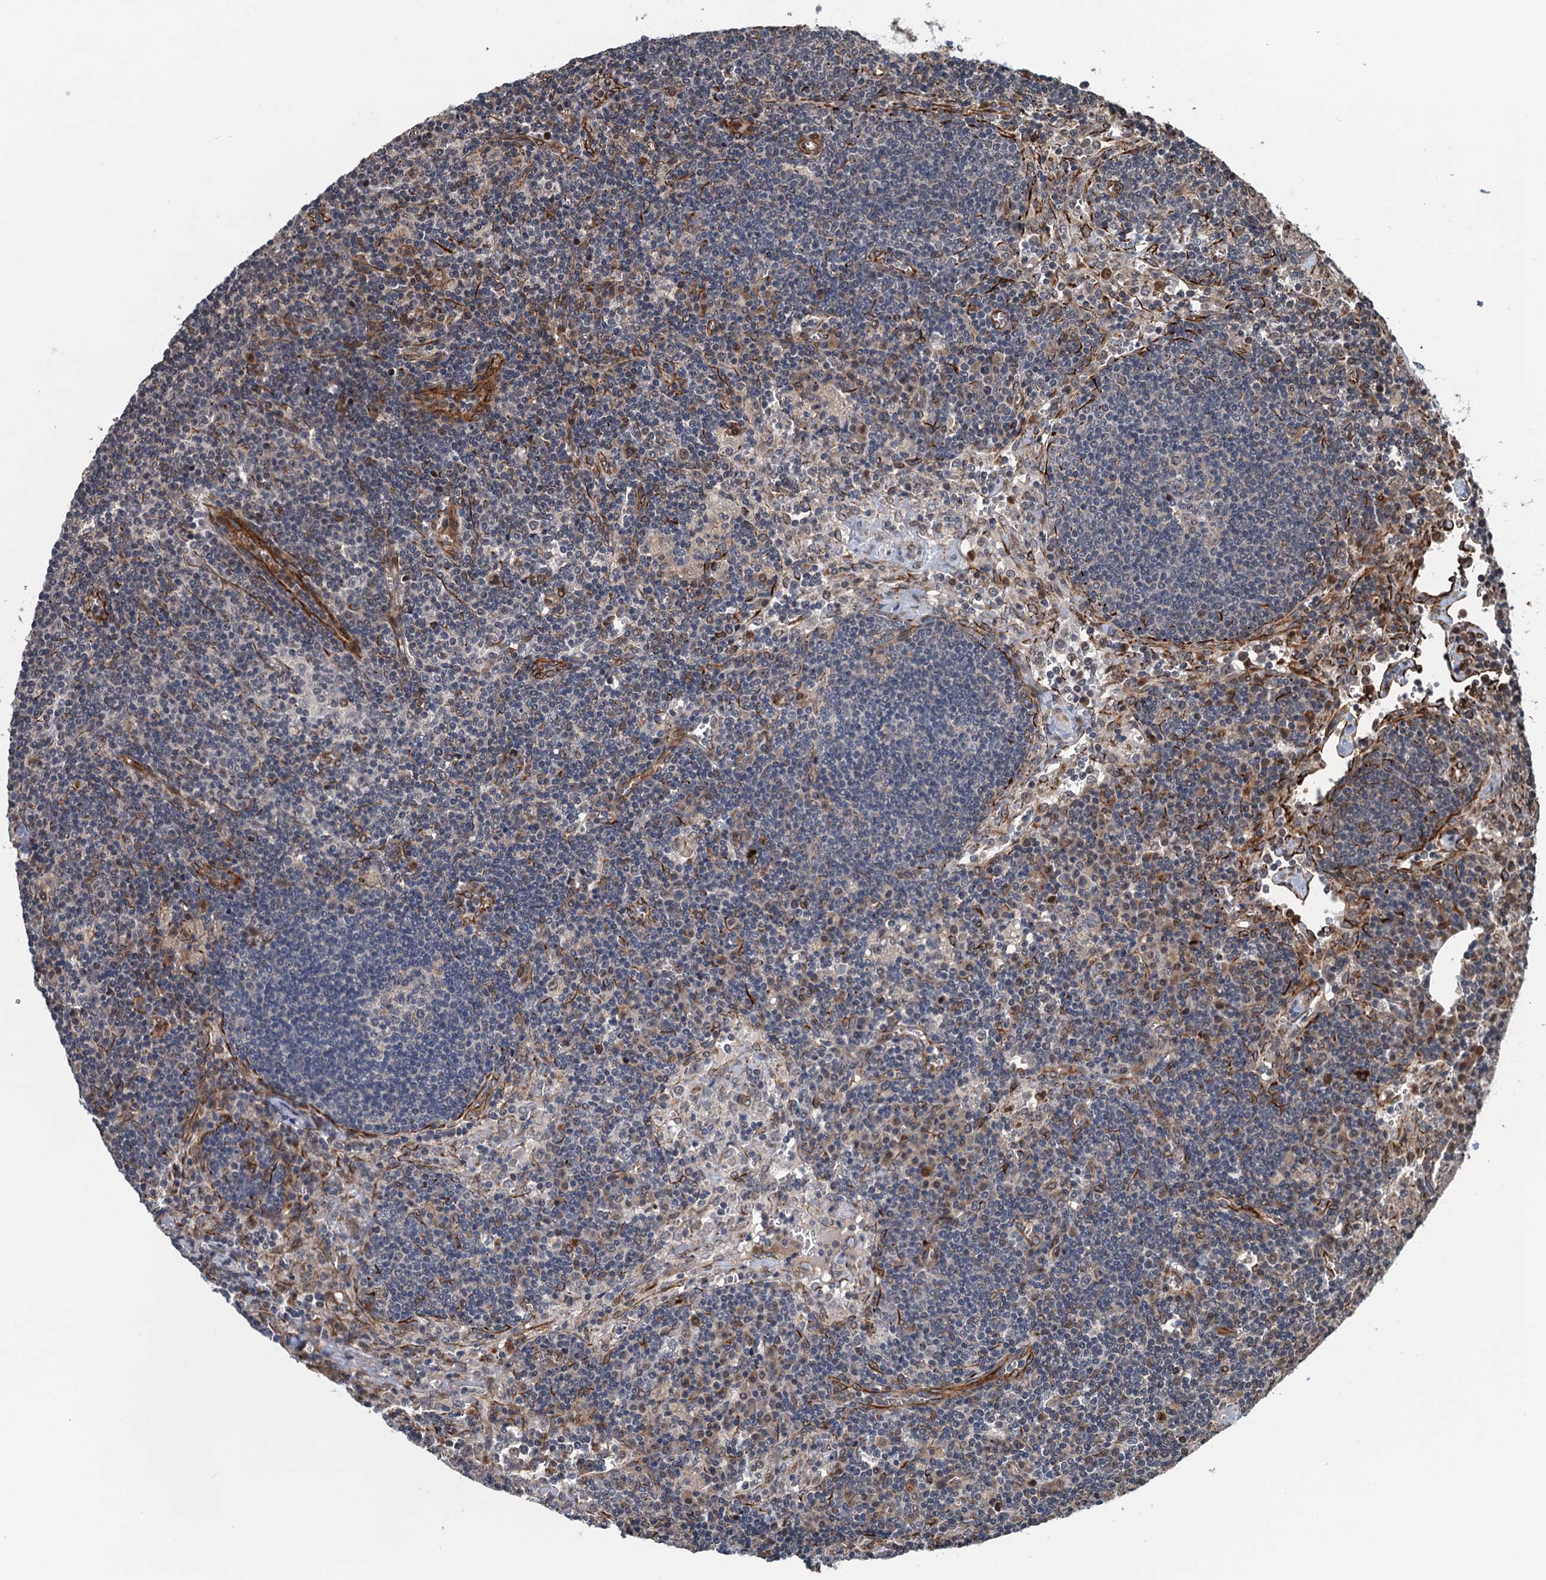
{"staining": {"intensity": "negative", "quantity": "none", "location": "none"}, "tissue": "lymph node", "cell_type": "Germinal center cells", "image_type": "normal", "snomed": [{"axis": "morphology", "description": "Normal tissue, NOS"}, {"axis": "topography", "description": "Lymph node"}], "caption": "Immunohistochemistry (IHC) histopathology image of normal lymph node: lymph node stained with DAB exhibits no significant protein staining in germinal center cells.", "gene": "WHAMM", "patient": {"sex": "male", "age": 58}}